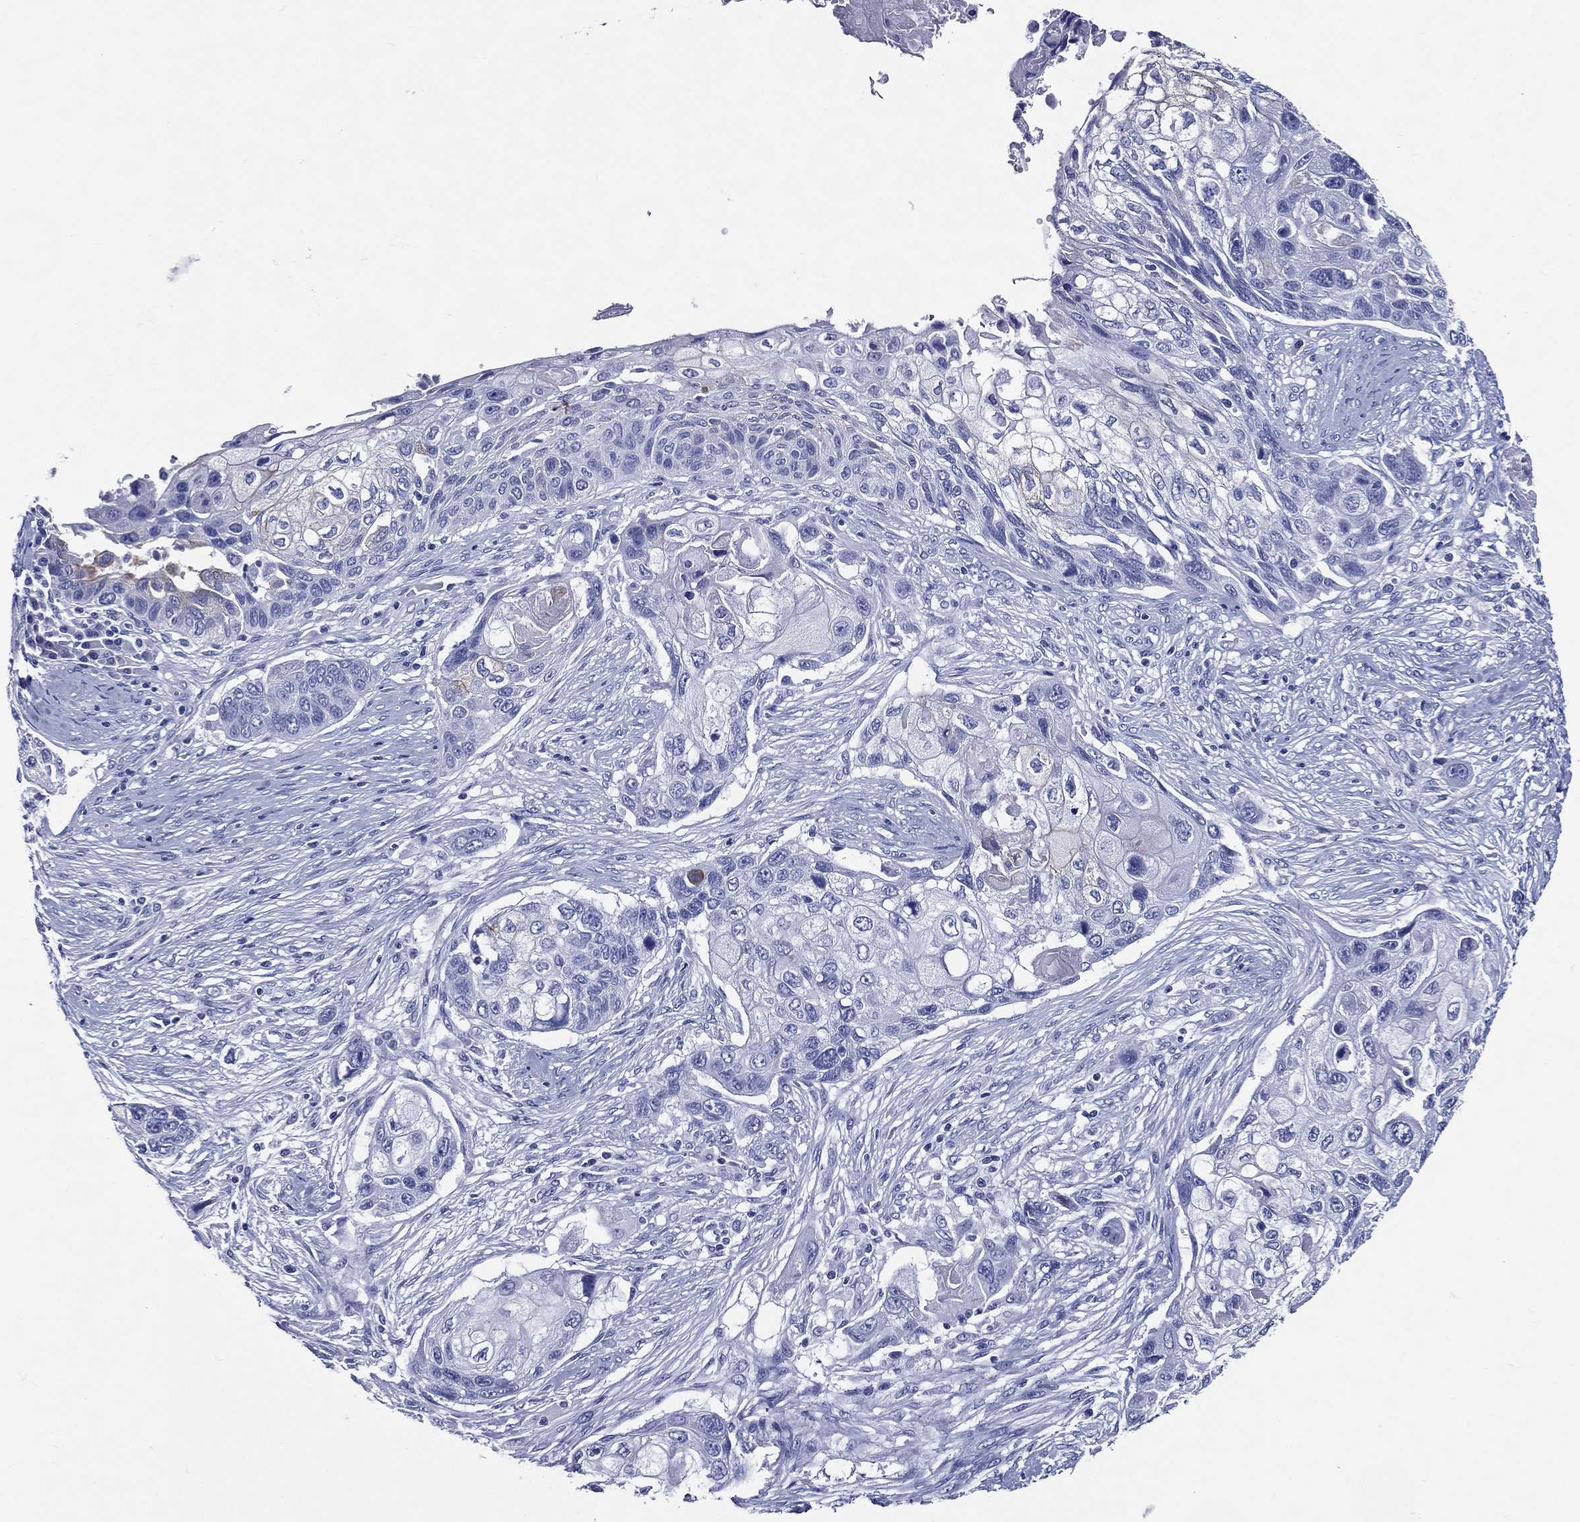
{"staining": {"intensity": "negative", "quantity": "none", "location": "none"}, "tissue": "lung cancer", "cell_type": "Tumor cells", "image_type": "cancer", "snomed": [{"axis": "morphology", "description": "Normal tissue, NOS"}, {"axis": "morphology", "description": "Squamous cell carcinoma, NOS"}, {"axis": "topography", "description": "Bronchus"}, {"axis": "topography", "description": "Lung"}], "caption": "DAB (3,3'-diaminobenzidine) immunohistochemical staining of lung squamous cell carcinoma demonstrates no significant staining in tumor cells. (DAB (3,3'-diaminobenzidine) immunohistochemistry, high magnification).", "gene": "ACE2", "patient": {"sex": "male", "age": 69}}